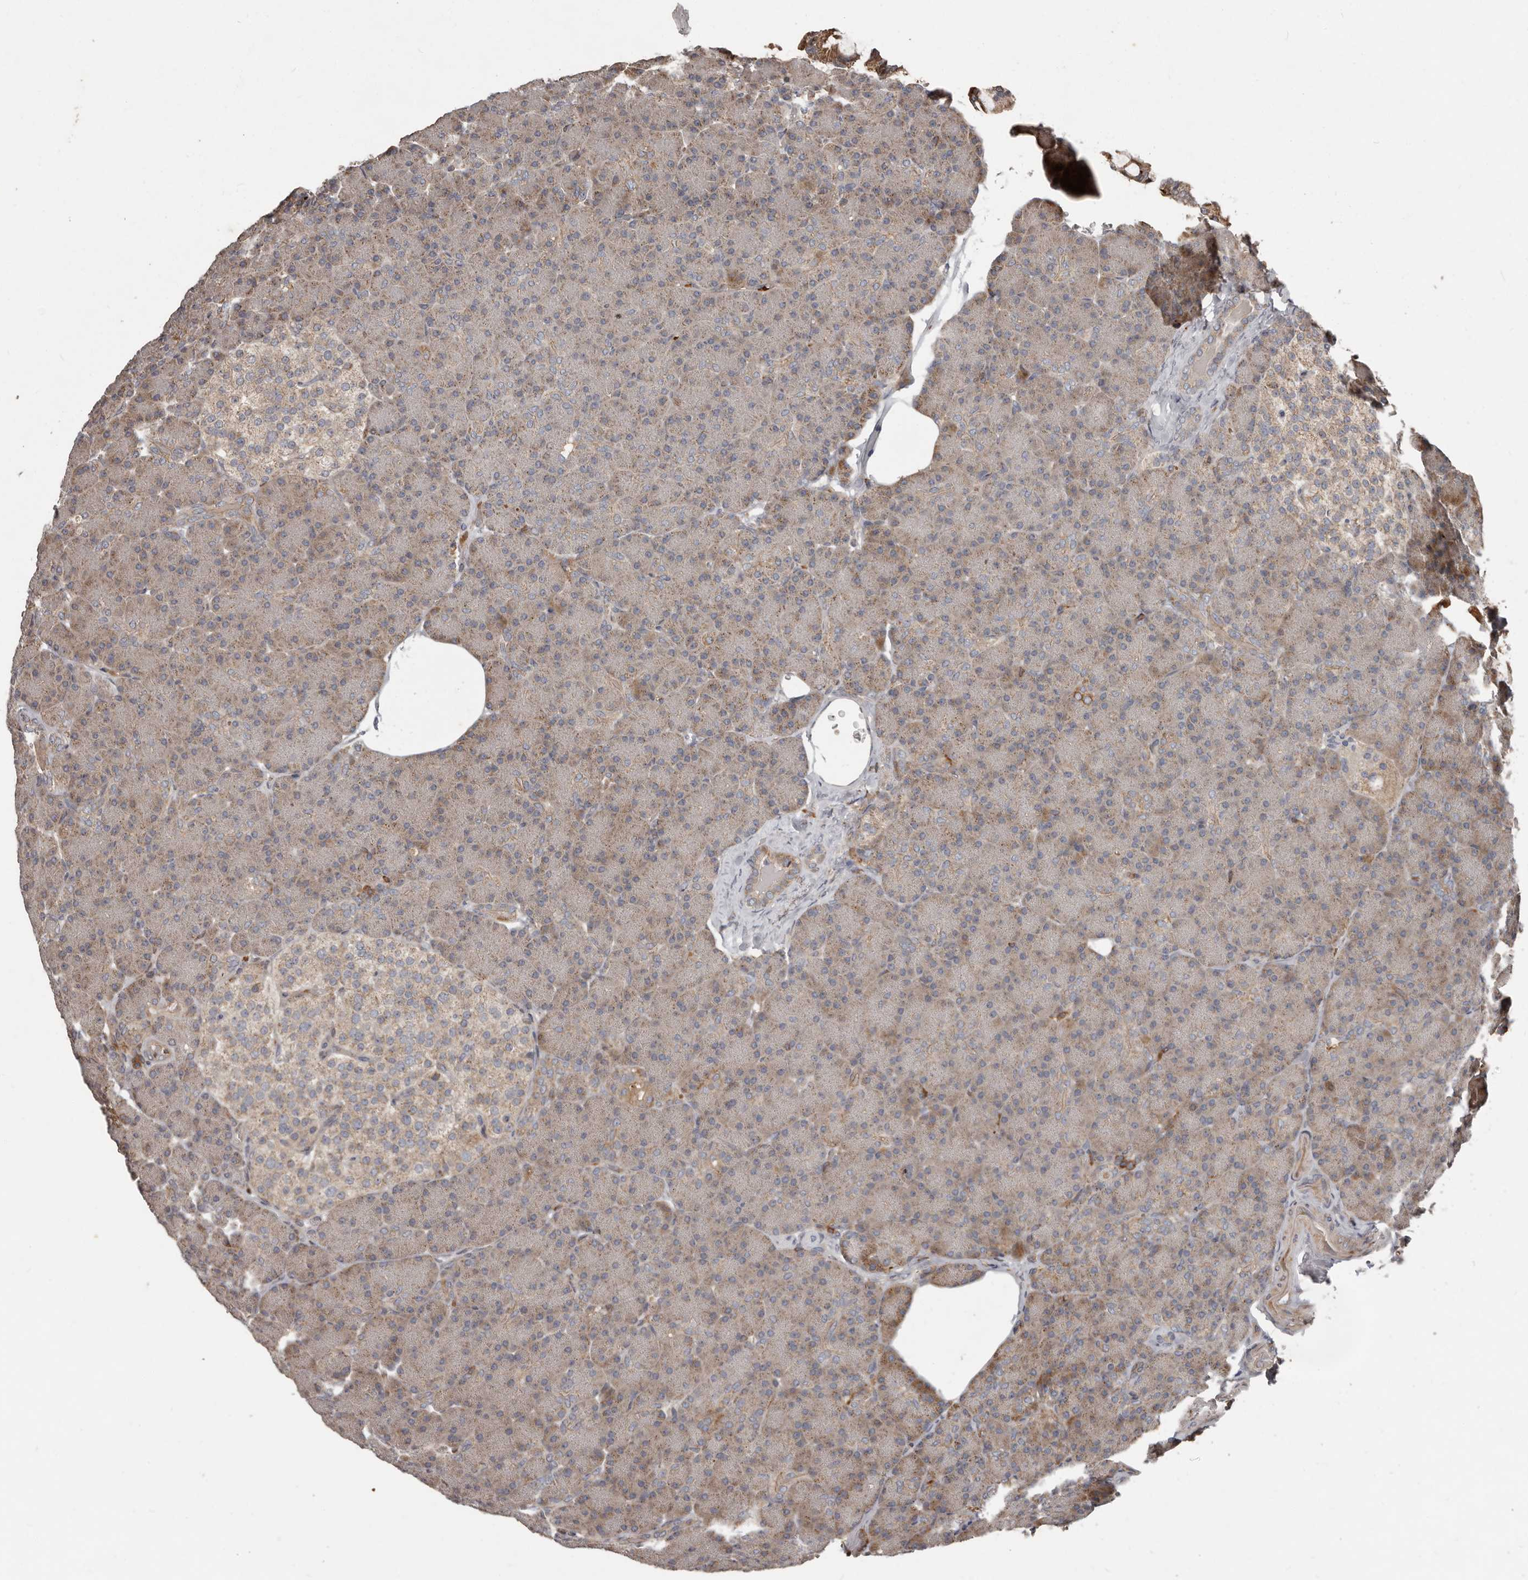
{"staining": {"intensity": "moderate", "quantity": "<25%", "location": "cytoplasmic/membranous"}, "tissue": "pancreas", "cell_type": "Exocrine glandular cells", "image_type": "normal", "snomed": [{"axis": "morphology", "description": "Normal tissue, NOS"}, {"axis": "topography", "description": "Pancreas"}], "caption": "About <25% of exocrine glandular cells in unremarkable human pancreas exhibit moderate cytoplasmic/membranous protein positivity as visualized by brown immunohistochemical staining.", "gene": "FBXO31", "patient": {"sex": "female", "age": 43}}